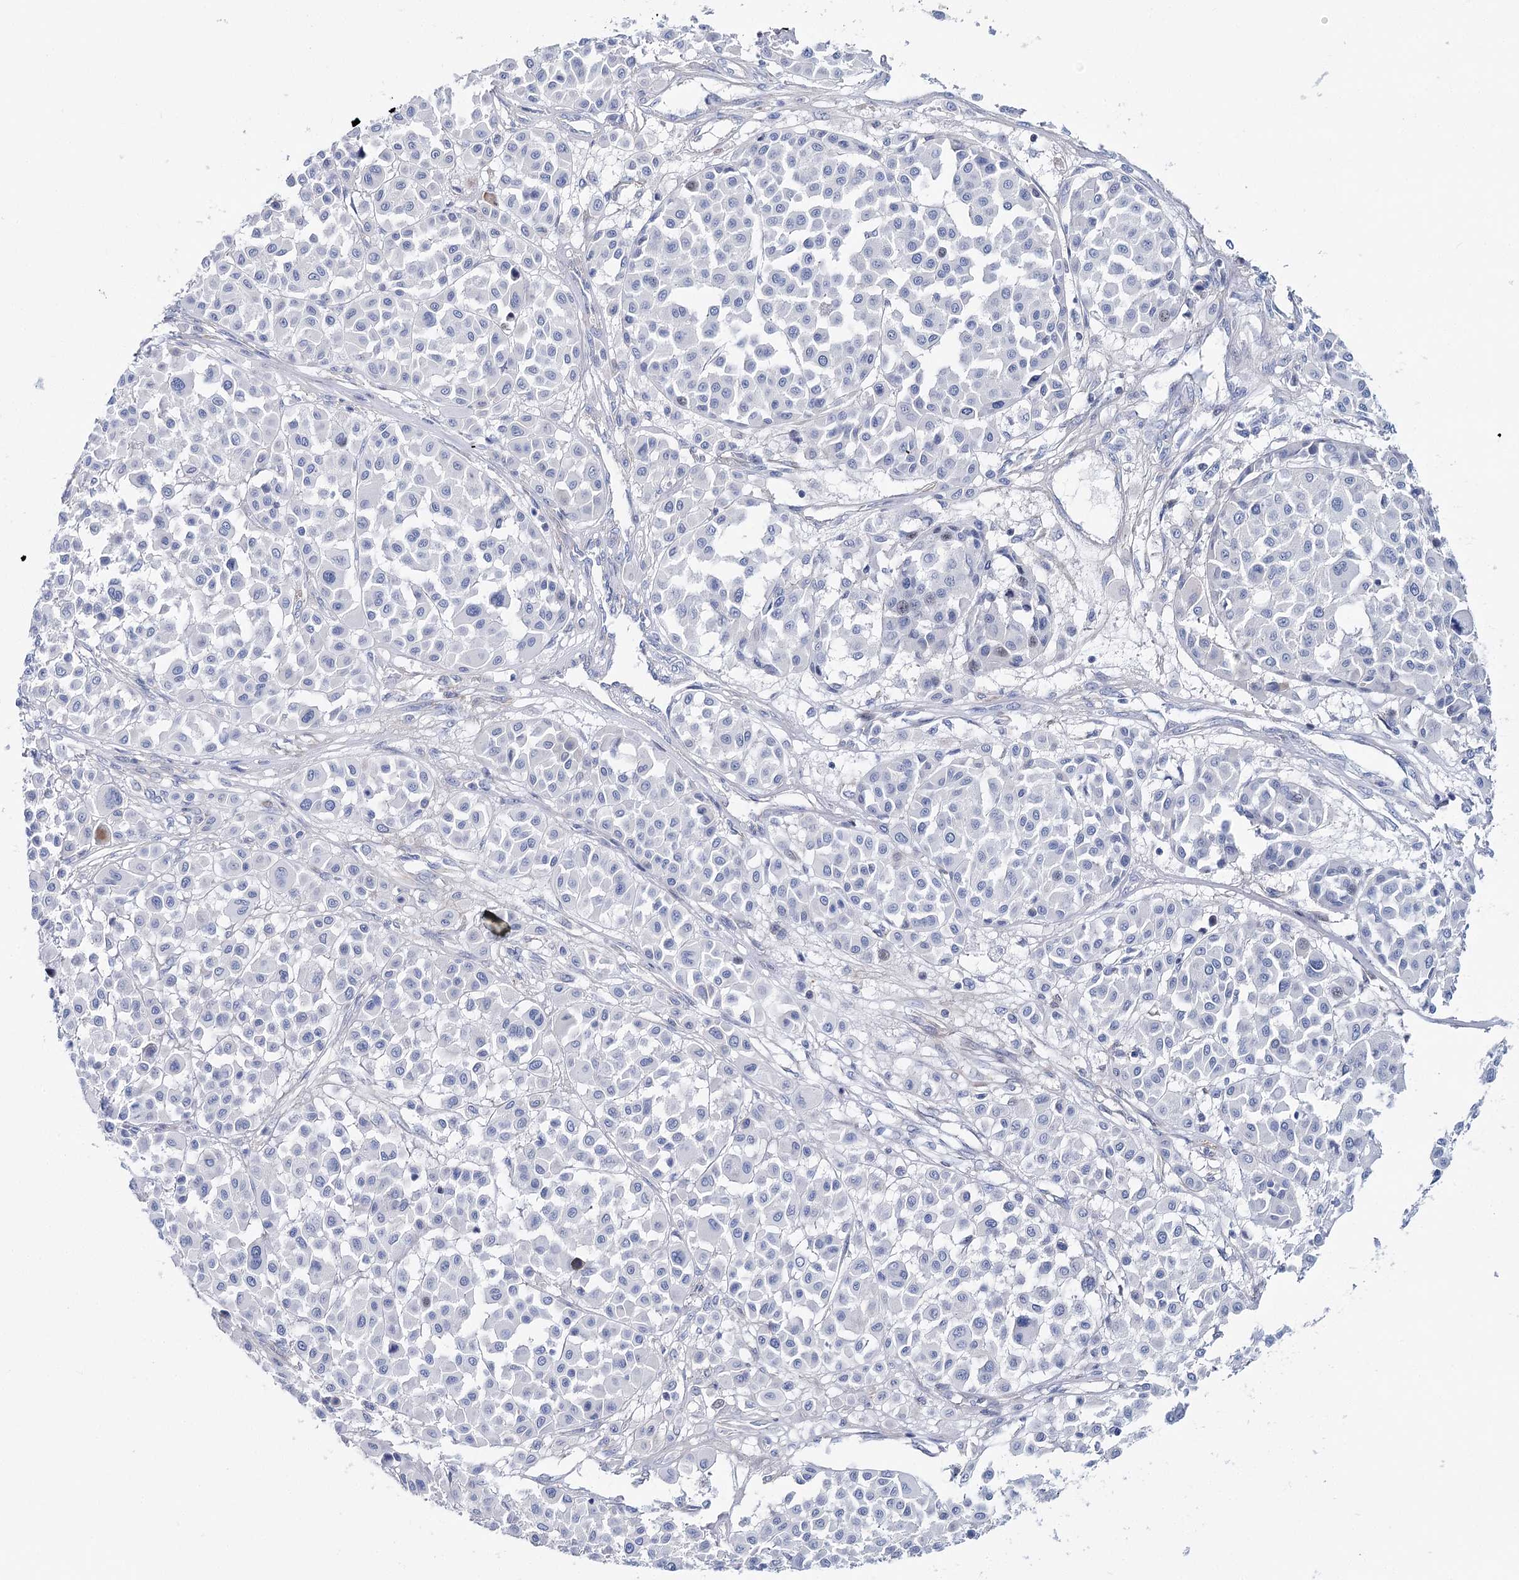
{"staining": {"intensity": "negative", "quantity": "none", "location": "none"}, "tissue": "melanoma", "cell_type": "Tumor cells", "image_type": "cancer", "snomed": [{"axis": "morphology", "description": "Malignant melanoma, Metastatic site"}, {"axis": "topography", "description": "Soft tissue"}], "caption": "This is an immunohistochemistry (IHC) image of human malignant melanoma (metastatic site). There is no positivity in tumor cells.", "gene": "ANKRD23", "patient": {"sex": "male", "age": 41}}